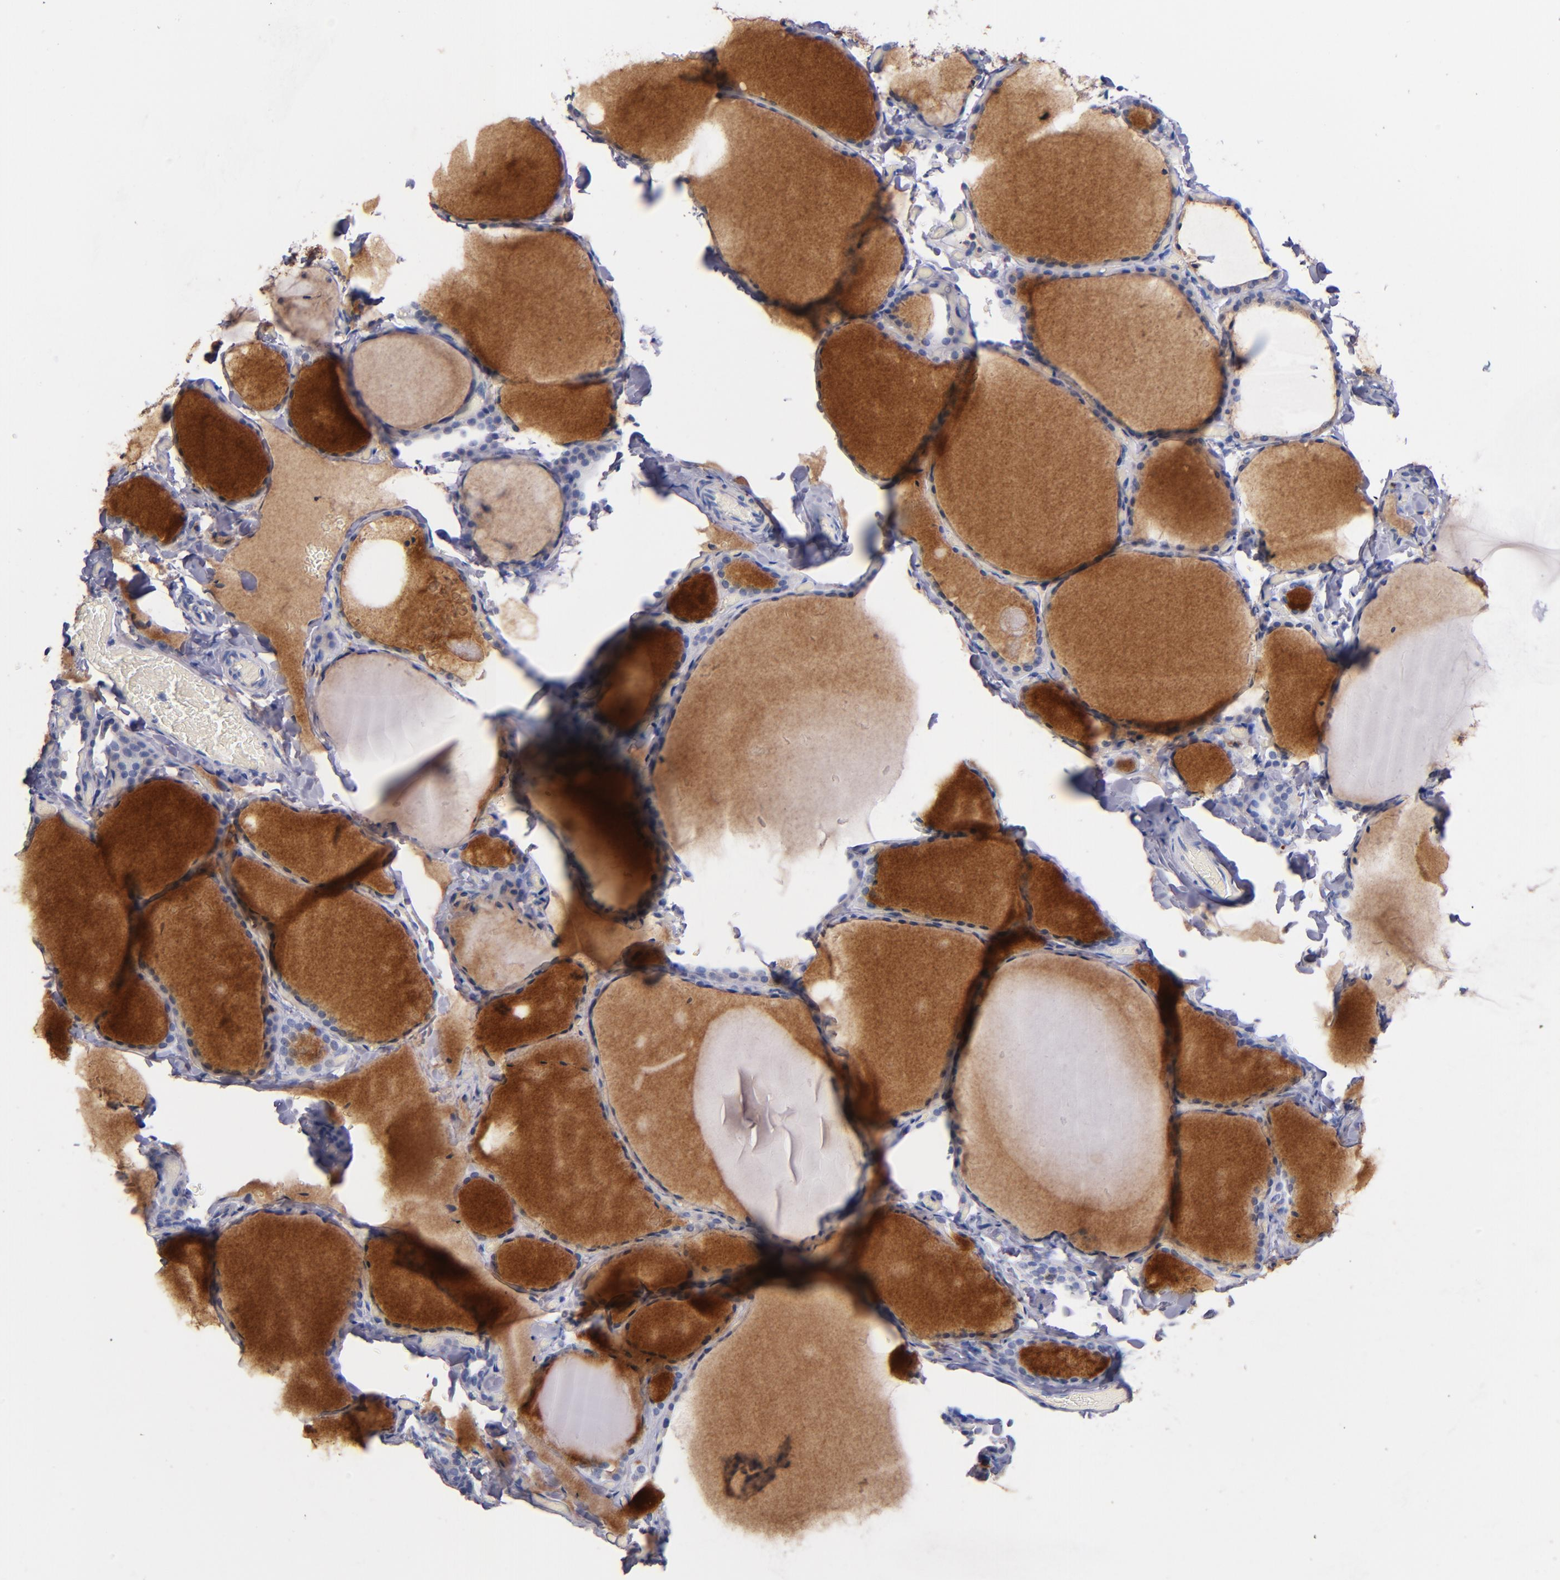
{"staining": {"intensity": "negative", "quantity": "none", "location": "none"}, "tissue": "thyroid gland", "cell_type": "Glandular cells", "image_type": "normal", "snomed": [{"axis": "morphology", "description": "Normal tissue, NOS"}, {"axis": "topography", "description": "Thyroid gland"}], "caption": "The IHC micrograph has no significant positivity in glandular cells of thyroid gland. The staining is performed using DAB (3,3'-diaminobenzidine) brown chromogen with nuclei counter-stained in using hematoxylin.", "gene": "CNTNAP2", "patient": {"sex": "female", "age": 22}}